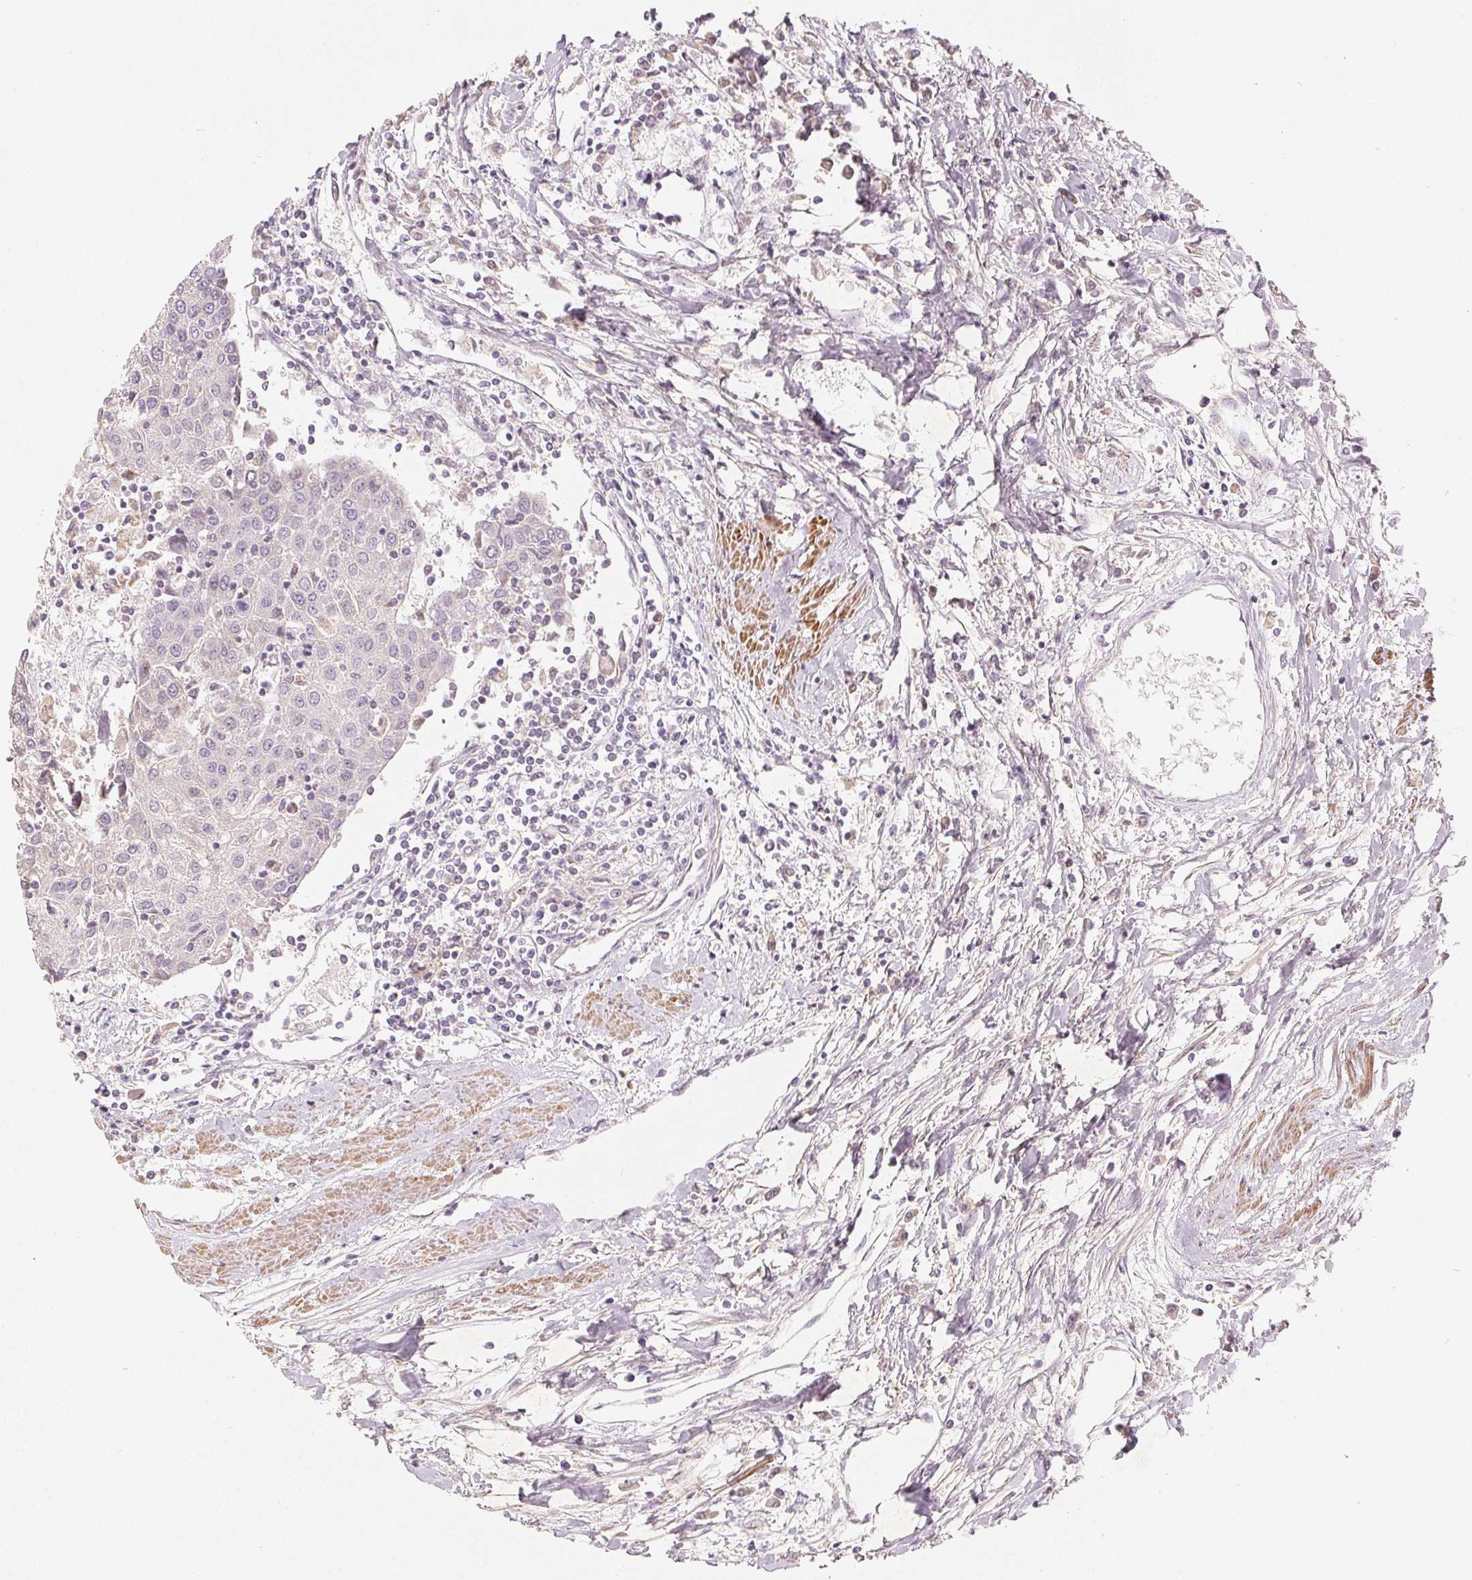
{"staining": {"intensity": "negative", "quantity": "none", "location": "none"}, "tissue": "urothelial cancer", "cell_type": "Tumor cells", "image_type": "cancer", "snomed": [{"axis": "morphology", "description": "Urothelial carcinoma, High grade"}, {"axis": "topography", "description": "Urinary bladder"}], "caption": "High magnification brightfield microscopy of high-grade urothelial carcinoma stained with DAB (3,3'-diaminobenzidine) (brown) and counterstained with hematoxylin (blue): tumor cells show no significant expression.", "gene": "GHITM", "patient": {"sex": "female", "age": 85}}